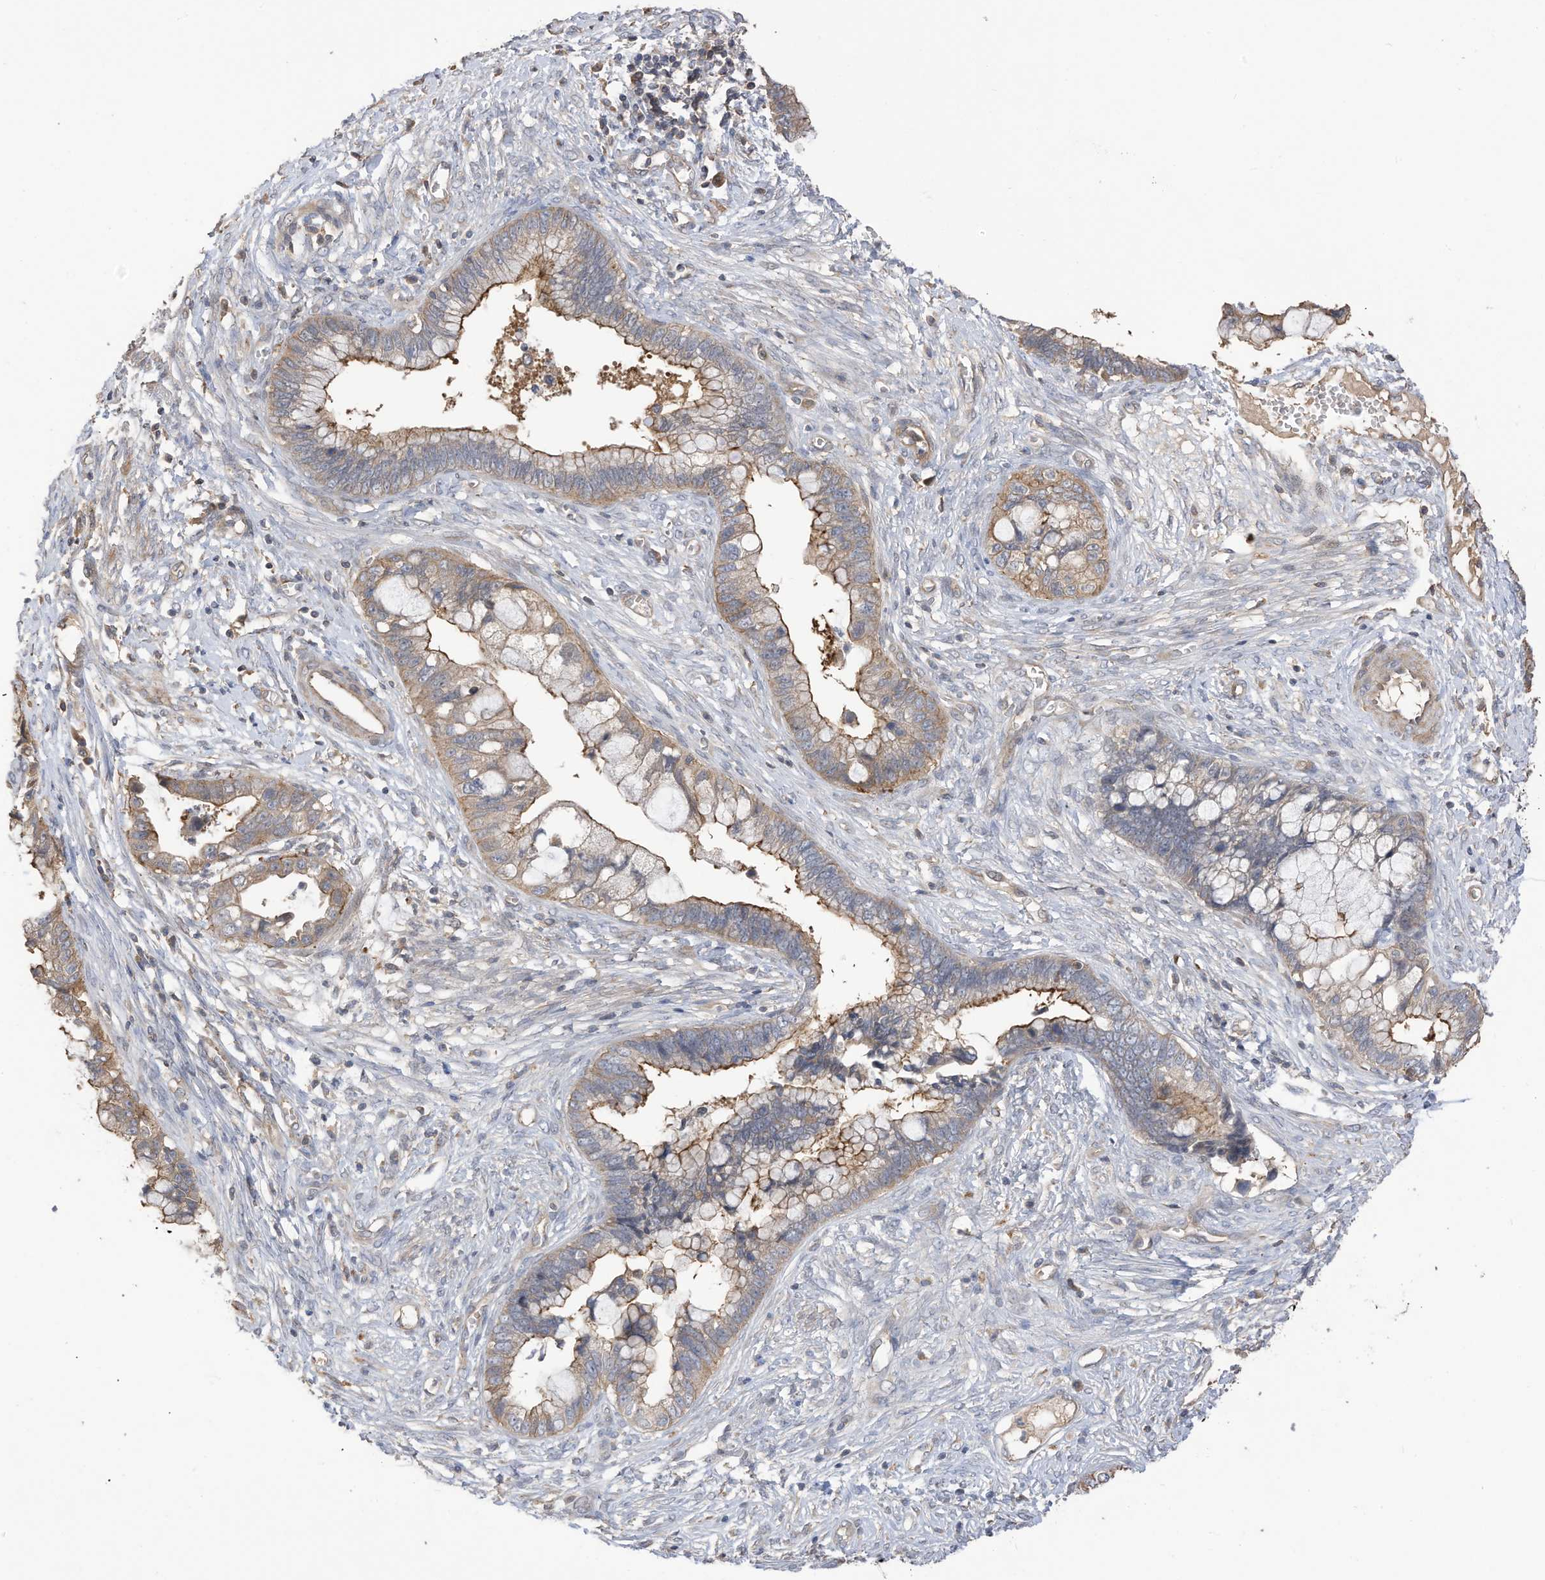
{"staining": {"intensity": "moderate", "quantity": "25%-75%", "location": "cytoplasmic/membranous"}, "tissue": "cervical cancer", "cell_type": "Tumor cells", "image_type": "cancer", "snomed": [{"axis": "morphology", "description": "Adenocarcinoma, NOS"}, {"axis": "topography", "description": "Cervix"}], "caption": "Immunohistochemical staining of human cervical cancer (adenocarcinoma) reveals moderate cytoplasmic/membranous protein expression in about 25%-75% of tumor cells. Nuclei are stained in blue.", "gene": "REC8", "patient": {"sex": "female", "age": 44}}